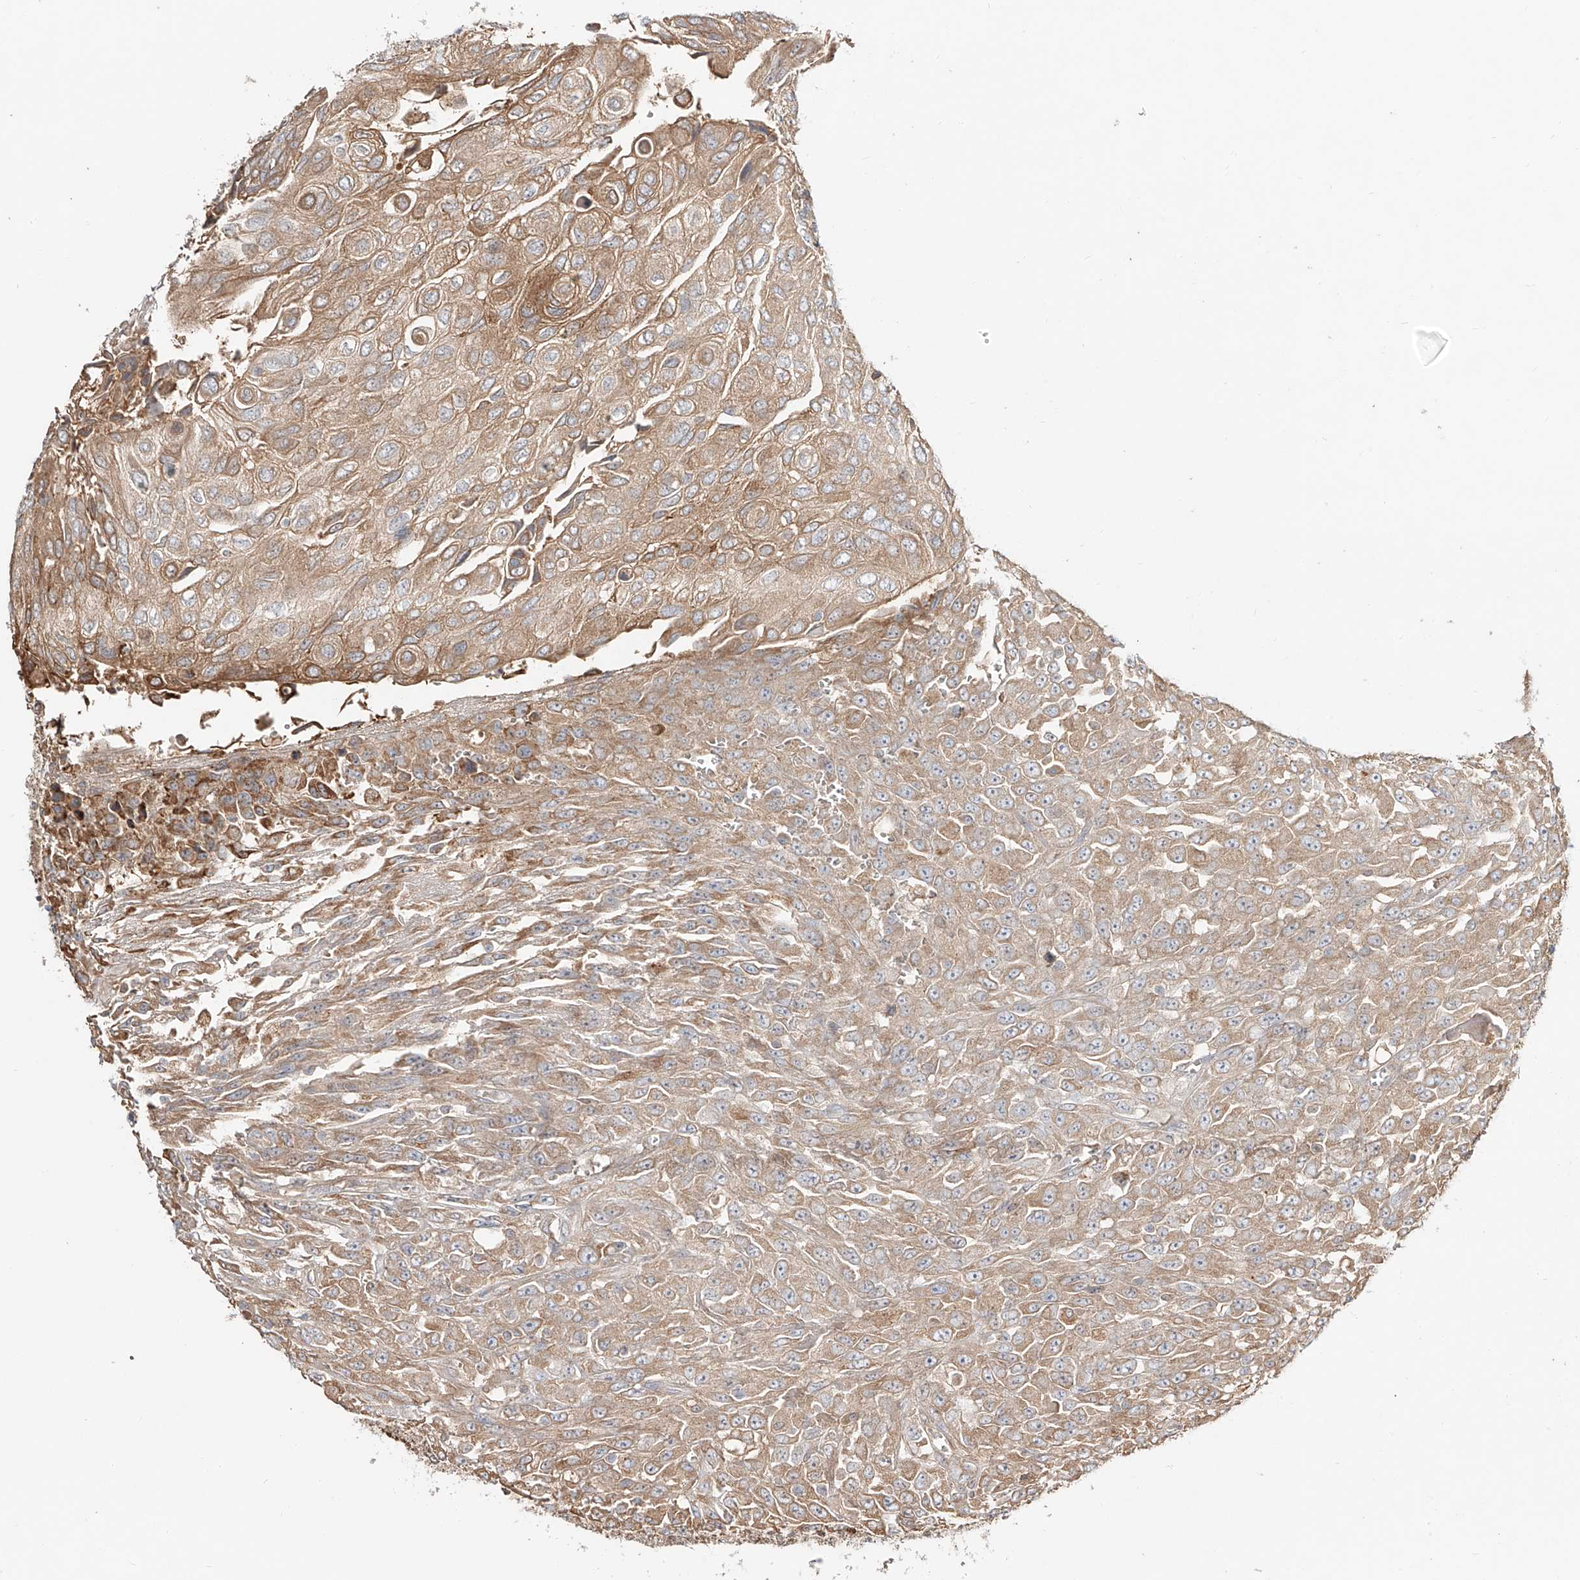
{"staining": {"intensity": "moderate", "quantity": ">75%", "location": "cytoplasmic/membranous"}, "tissue": "urothelial cancer", "cell_type": "Tumor cells", "image_type": "cancer", "snomed": [{"axis": "morphology", "description": "Urothelial carcinoma, High grade"}, {"axis": "topography", "description": "Urinary bladder"}], "caption": "About >75% of tumor cells in human urothelial cancer exhibit moderate cytoplasmic/membranous protein staining as visualized by brown immunohistochemical staining.", "gene": "ERO1A", "patient": {"sex": "male", "age": 66}}